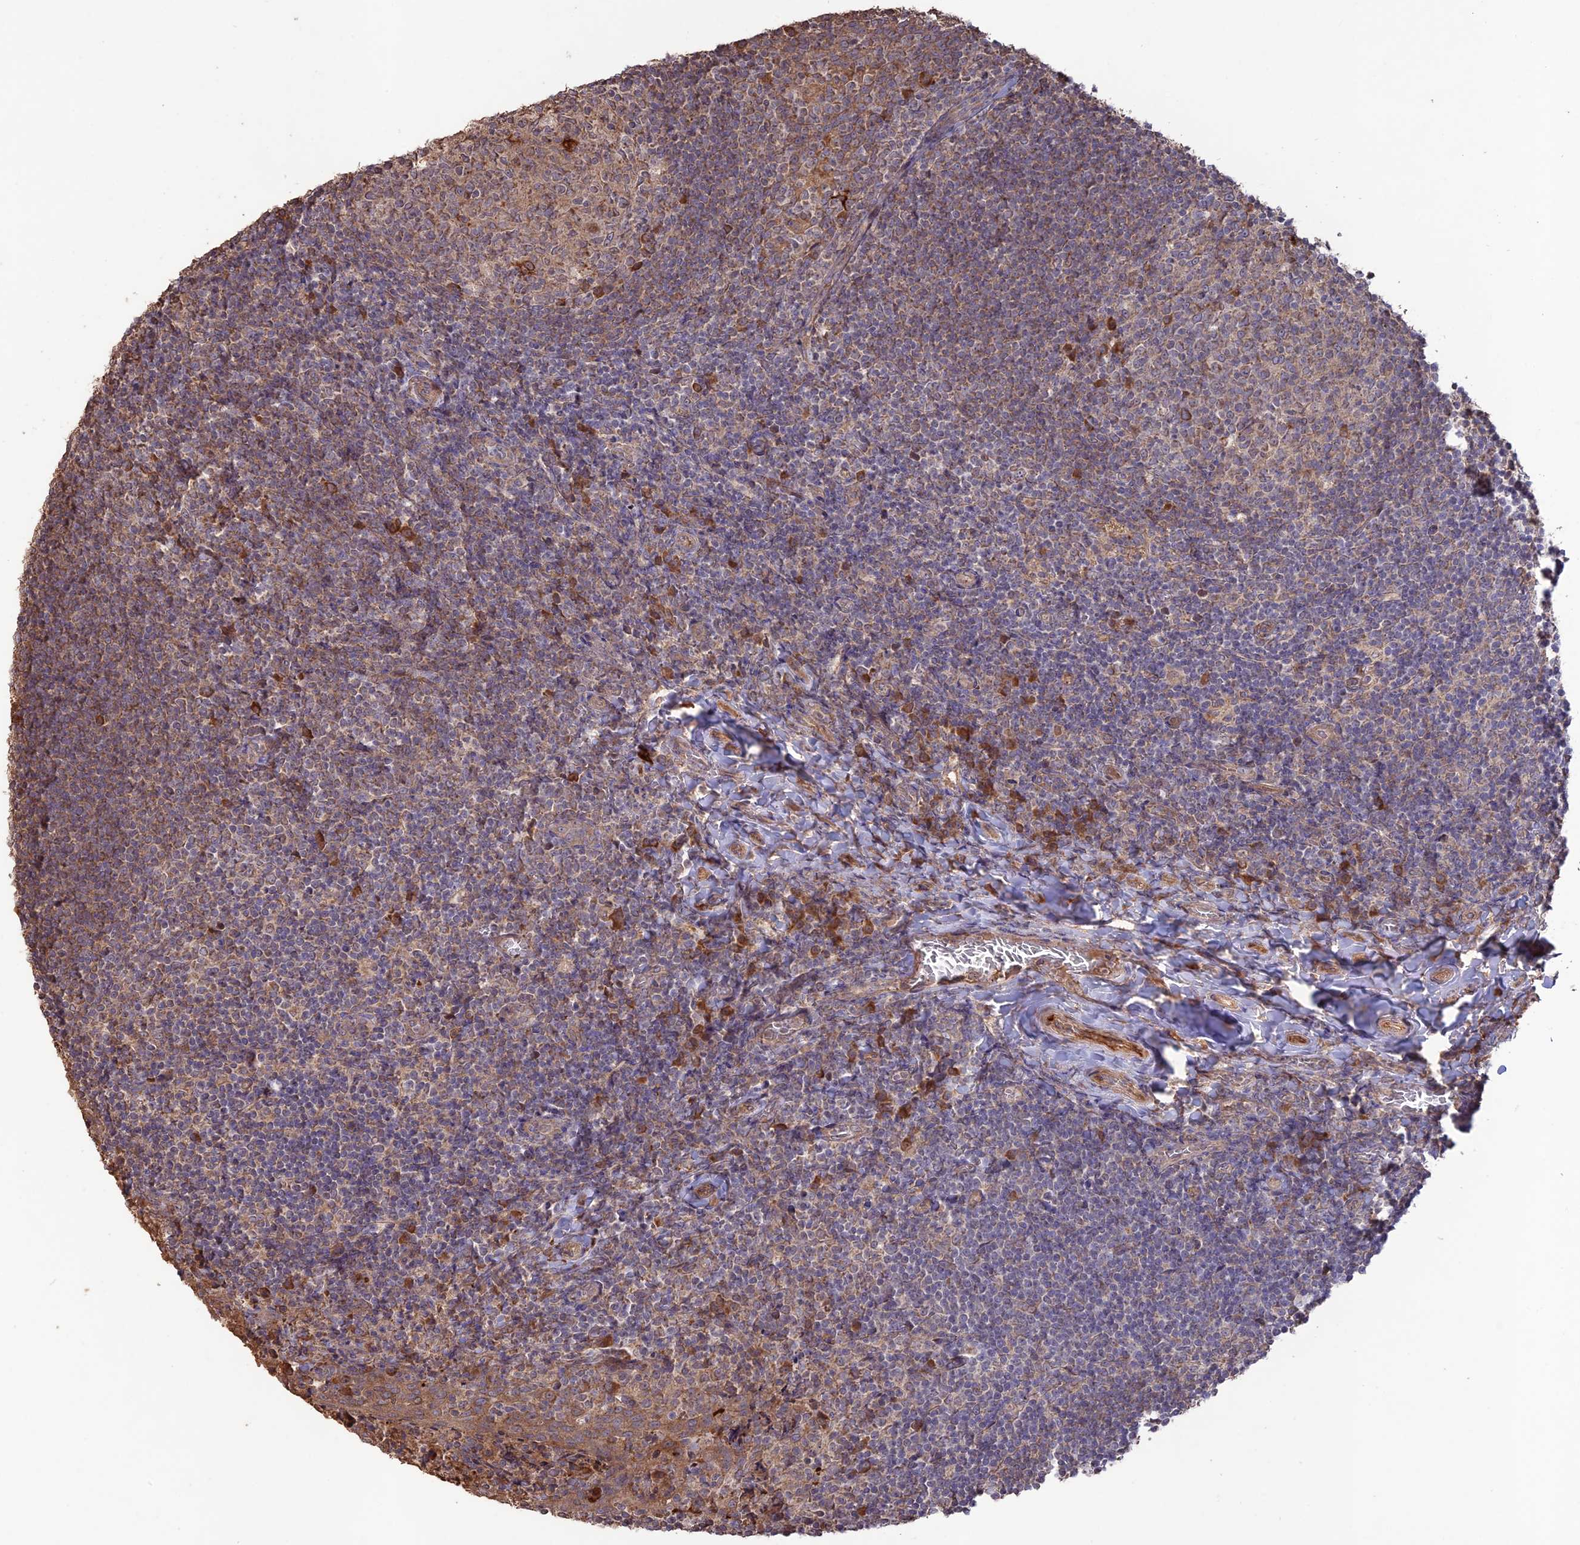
{"staining": {"intensity": "moderate", "quantity": "<25%", "location": "cytoplasmic/membranous"}, "tissue": "tonsil", "cell_type": "Germinal center cells", "image_type": "normal", "snomed": [{"axis": "morphology", "description": "Normal tissue, NOS"}, {"axis": "topography", "description": "Tonsil"}], "caption": "This is an image of immunohistochemistry (IHC) staining of unremarkable tonsil, which shows moderate expression in the cytoplasmic/membranous of germinal center cells.", "gene": "LAYN", "patient": {"sex": "female", "age": 10}}